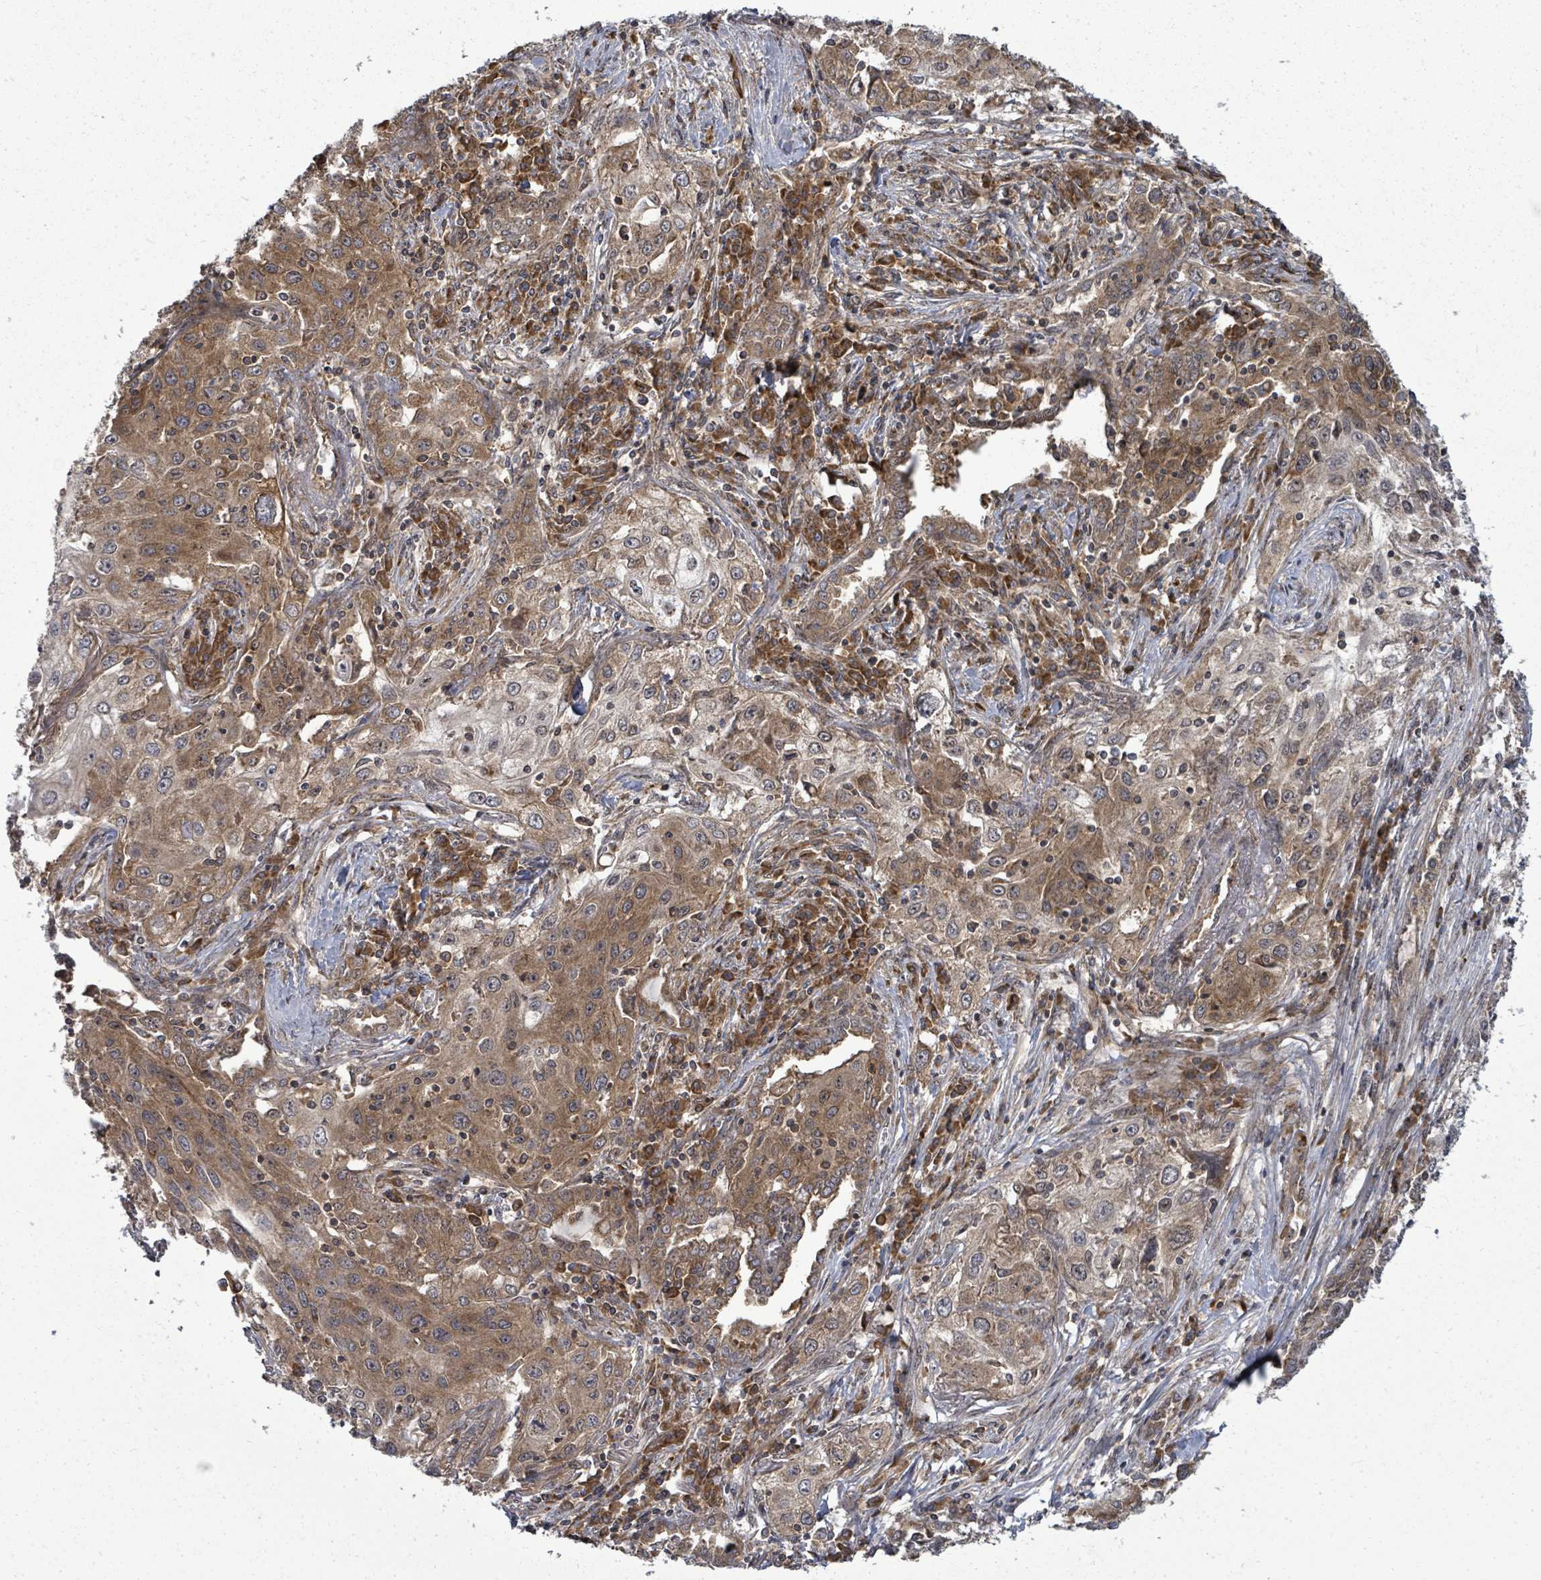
{"staining": {"intensity": "moderate", "quantity": ">75%", "location": "cytoplasmic/membranous"}, "tissue": "lung cancer", "cell_type": "Tumor cells", "image_type": "cancer", "snomed": [{"axis": "morphology", "description": "Squamous cell carcinoma, NOS"}, {"axis": "topography", "description": "Lung"}], "caption": "An IHC micrograph of neoplastic tissue is shown. Protein staining in brown highlights moderate cytoplasmic/membranous positivity in lung squamous cell carcinoma within tumor cells.", "gene": "EIF3C", "patient": {"sex": "female", "age": 69}}